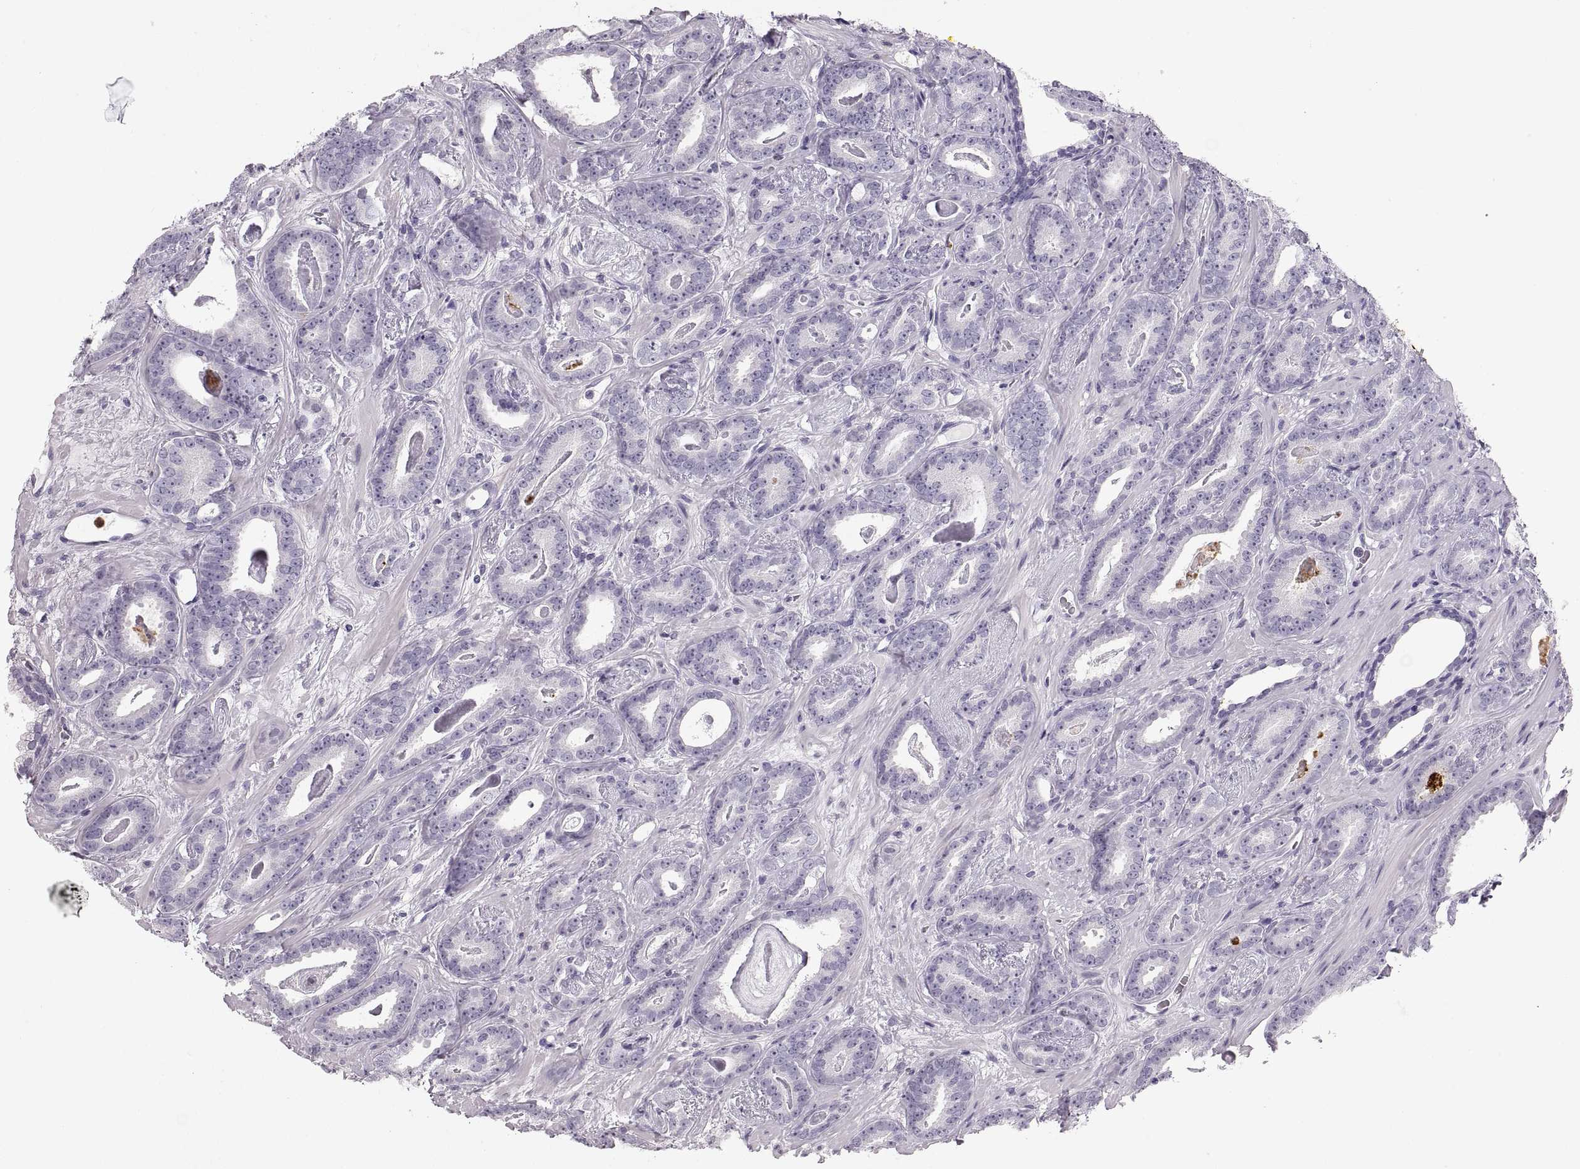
{"staining": {"intensity": "negative", "quantity": "none", "location": "none"}, "tissue": "prostate cancer", "cell_type": "Tumor cells", "image_type": "cancer", "snomed": [{"axis": "morphology", "description": "Adenocarcinoma, Medium grade"}, {"axis": "topography", "description": "Prostate and seminal vesicle, NOS"}, {"axis": "topography", "description": "Prostate"}], "caption": "DAB (3,3'-diaminobenzidine) immunohistochemical staining of prostate cancer shows no significant expression in tumor cells.", "gene": "MILR1", "patient": {"sex": "male", "age": 54}}